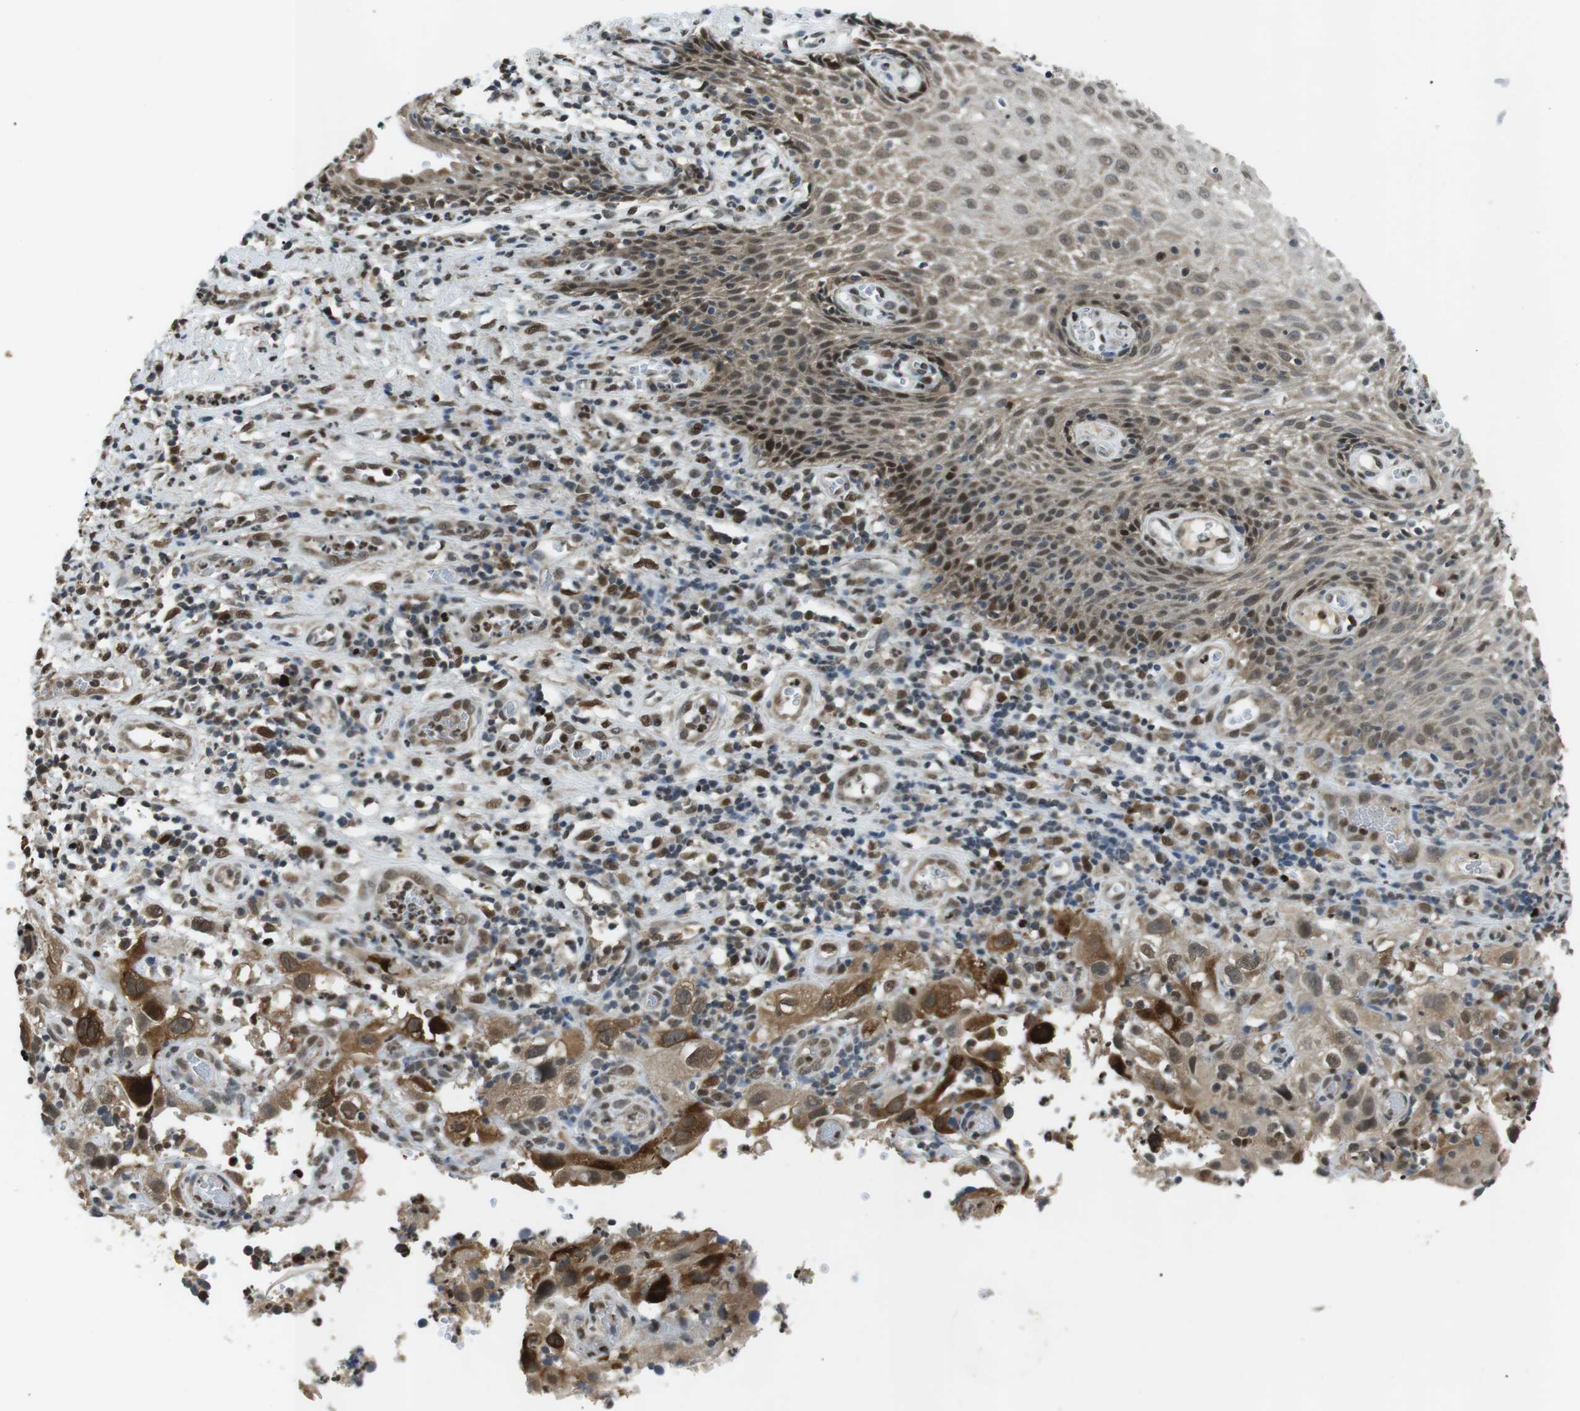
{"staining": {"intensity": "strong", "quantity": "<25%", "location": "cytoplasmic/membranous,nuclear"}, "tissue": "cervical cancer", "cell_type": "Tumor cells", "image_type": "cancer", "snomed": [{"axis": "morphology", "description": "Squamous cell carcinoma, NOS"}, {"axis": "topography", "description": "Cervix"}], "caption": "DAB immunohistochemical staining of cervical squamous cell carcinoma reveals strong cytoplasmic/membranous and nuclear protein staining in about <25% of tumor cells.", "gene": "ORAI3", "patient": {"sex": "female", "age": 32}}